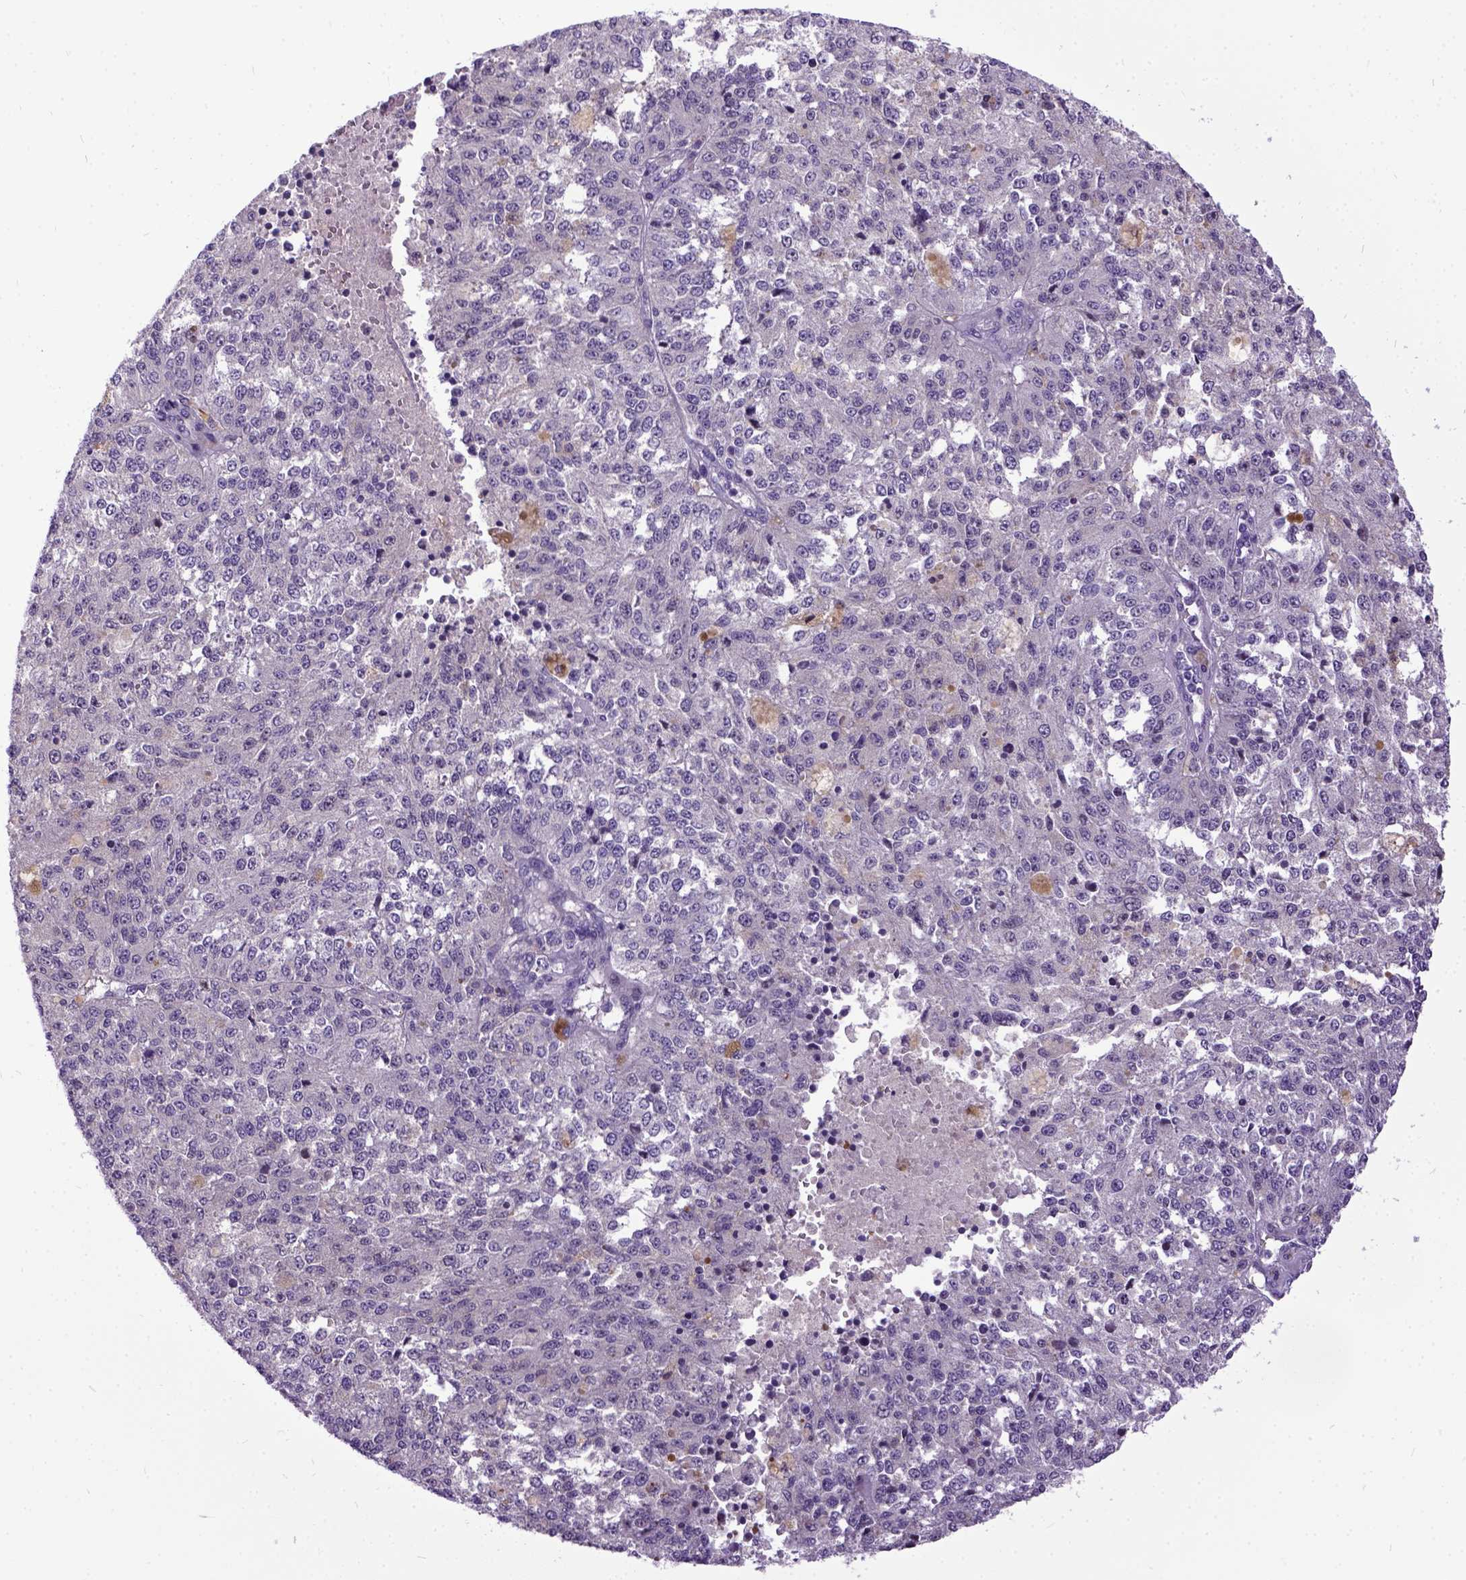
{"staining": {"intensity": "negative", "quantity": "none", "location": "none"}, "tissue": "melanoma", "cell_type": "Tumor cells", "image_type": "cancer", "snomed": [{"axis": "morphology", "description": "Malignant melanoma, Metastatic site"}, {"axis": "topography", "description": "Lymph node"}], "caption": "Tumor cells show no significant protein positivity in melanoma.", "gene": "NEK5", "patient": {"sex": "female", "age": 64}}